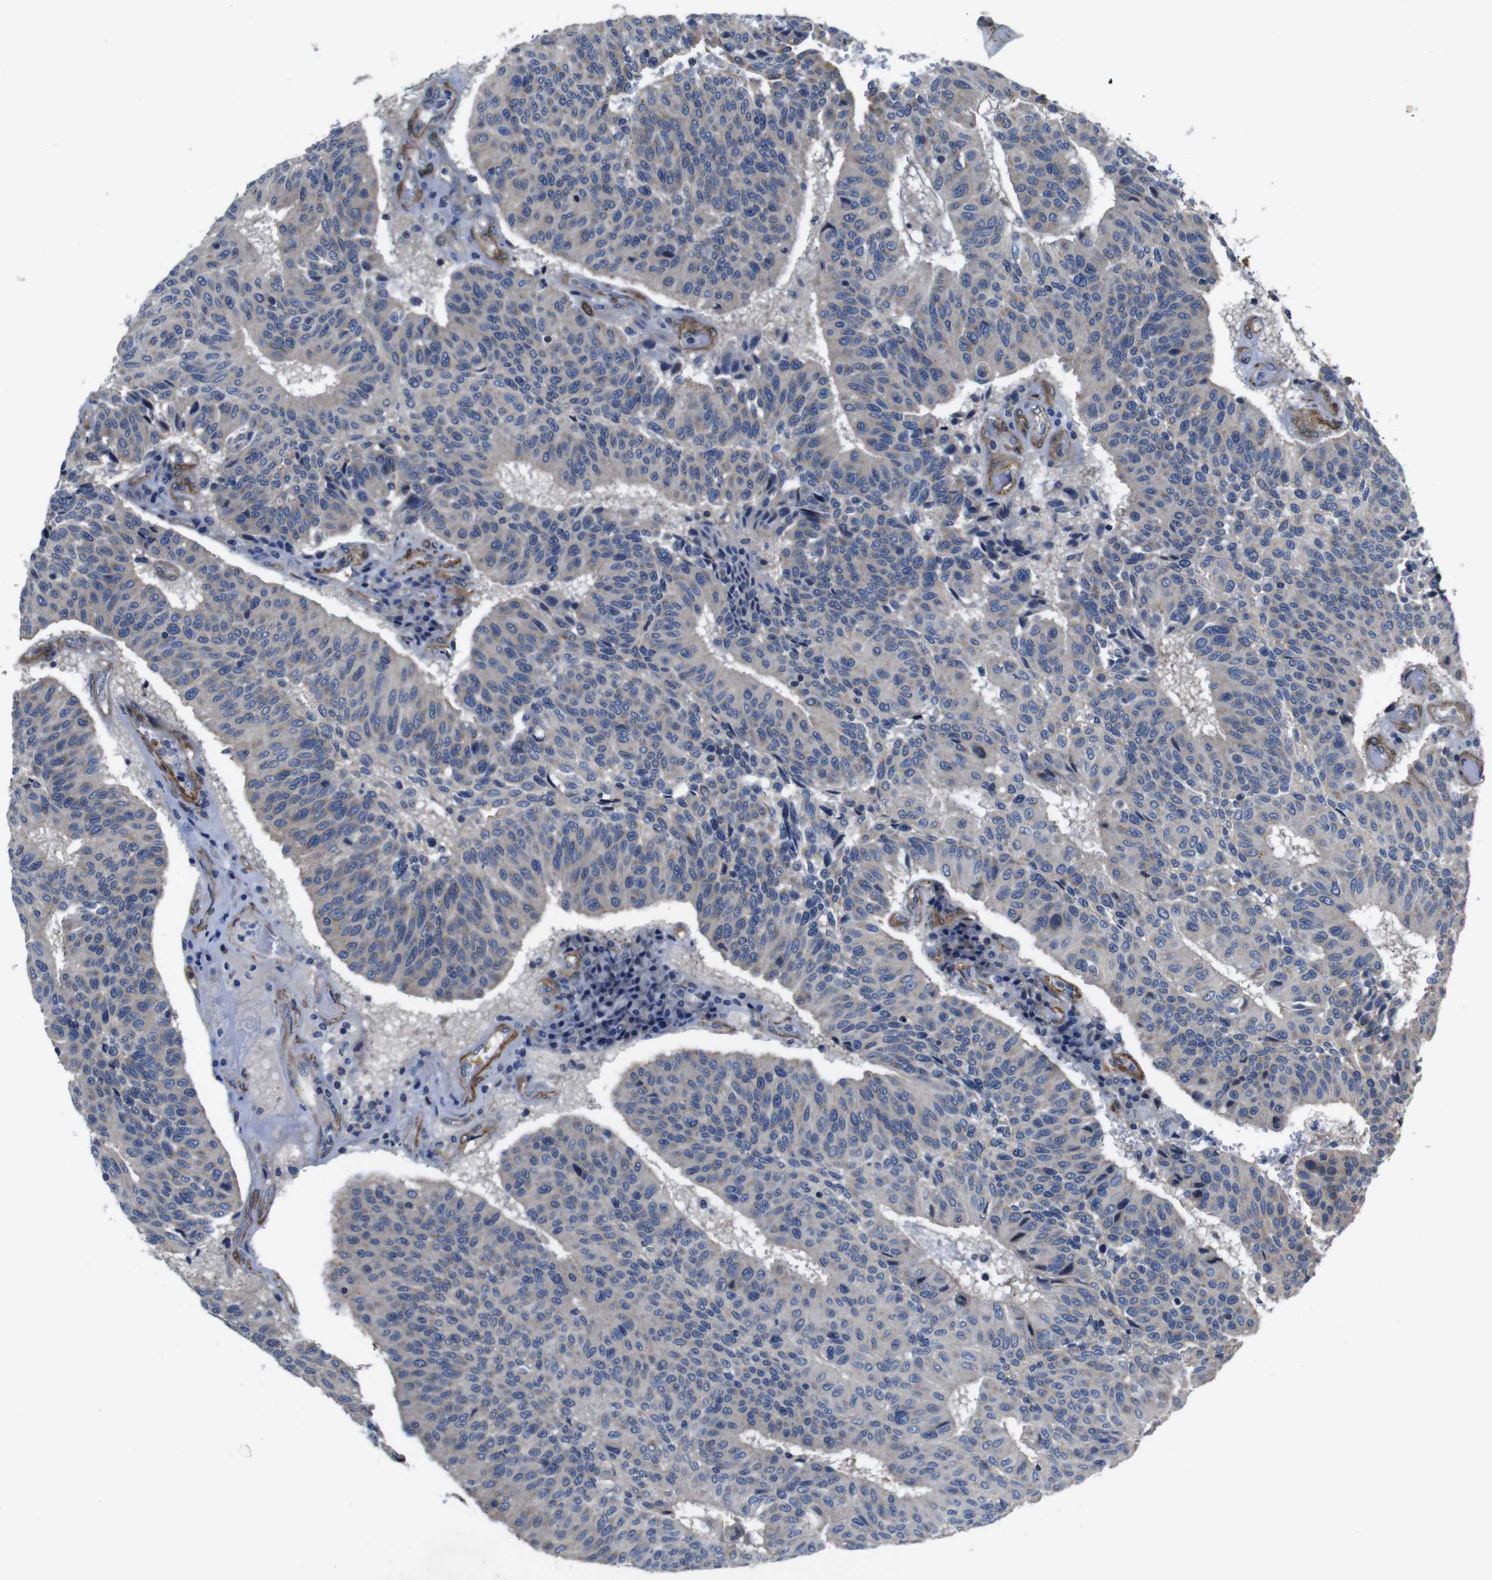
{"staining": {"intensity": "weak", "quantity": "<25%", "location": "cytoplasmic/membranous"}, "tissue": "urothelial cancer", "cell_type": "Tumor cells", "image_type": "cancer", "snomed": [{"axis": "morphology", "description": "Urothelial carcinoma, High grade"}, {"axis": "topography", "description": "Urinary bladder"}], "caption": "Human high-grade urothelial carcinoma stained for a protein using immunohistochemistry (IHC) reveals no staining in tumor cells.", "gene": "GGT7", "patient": {"sex": "male", "age": 66}}